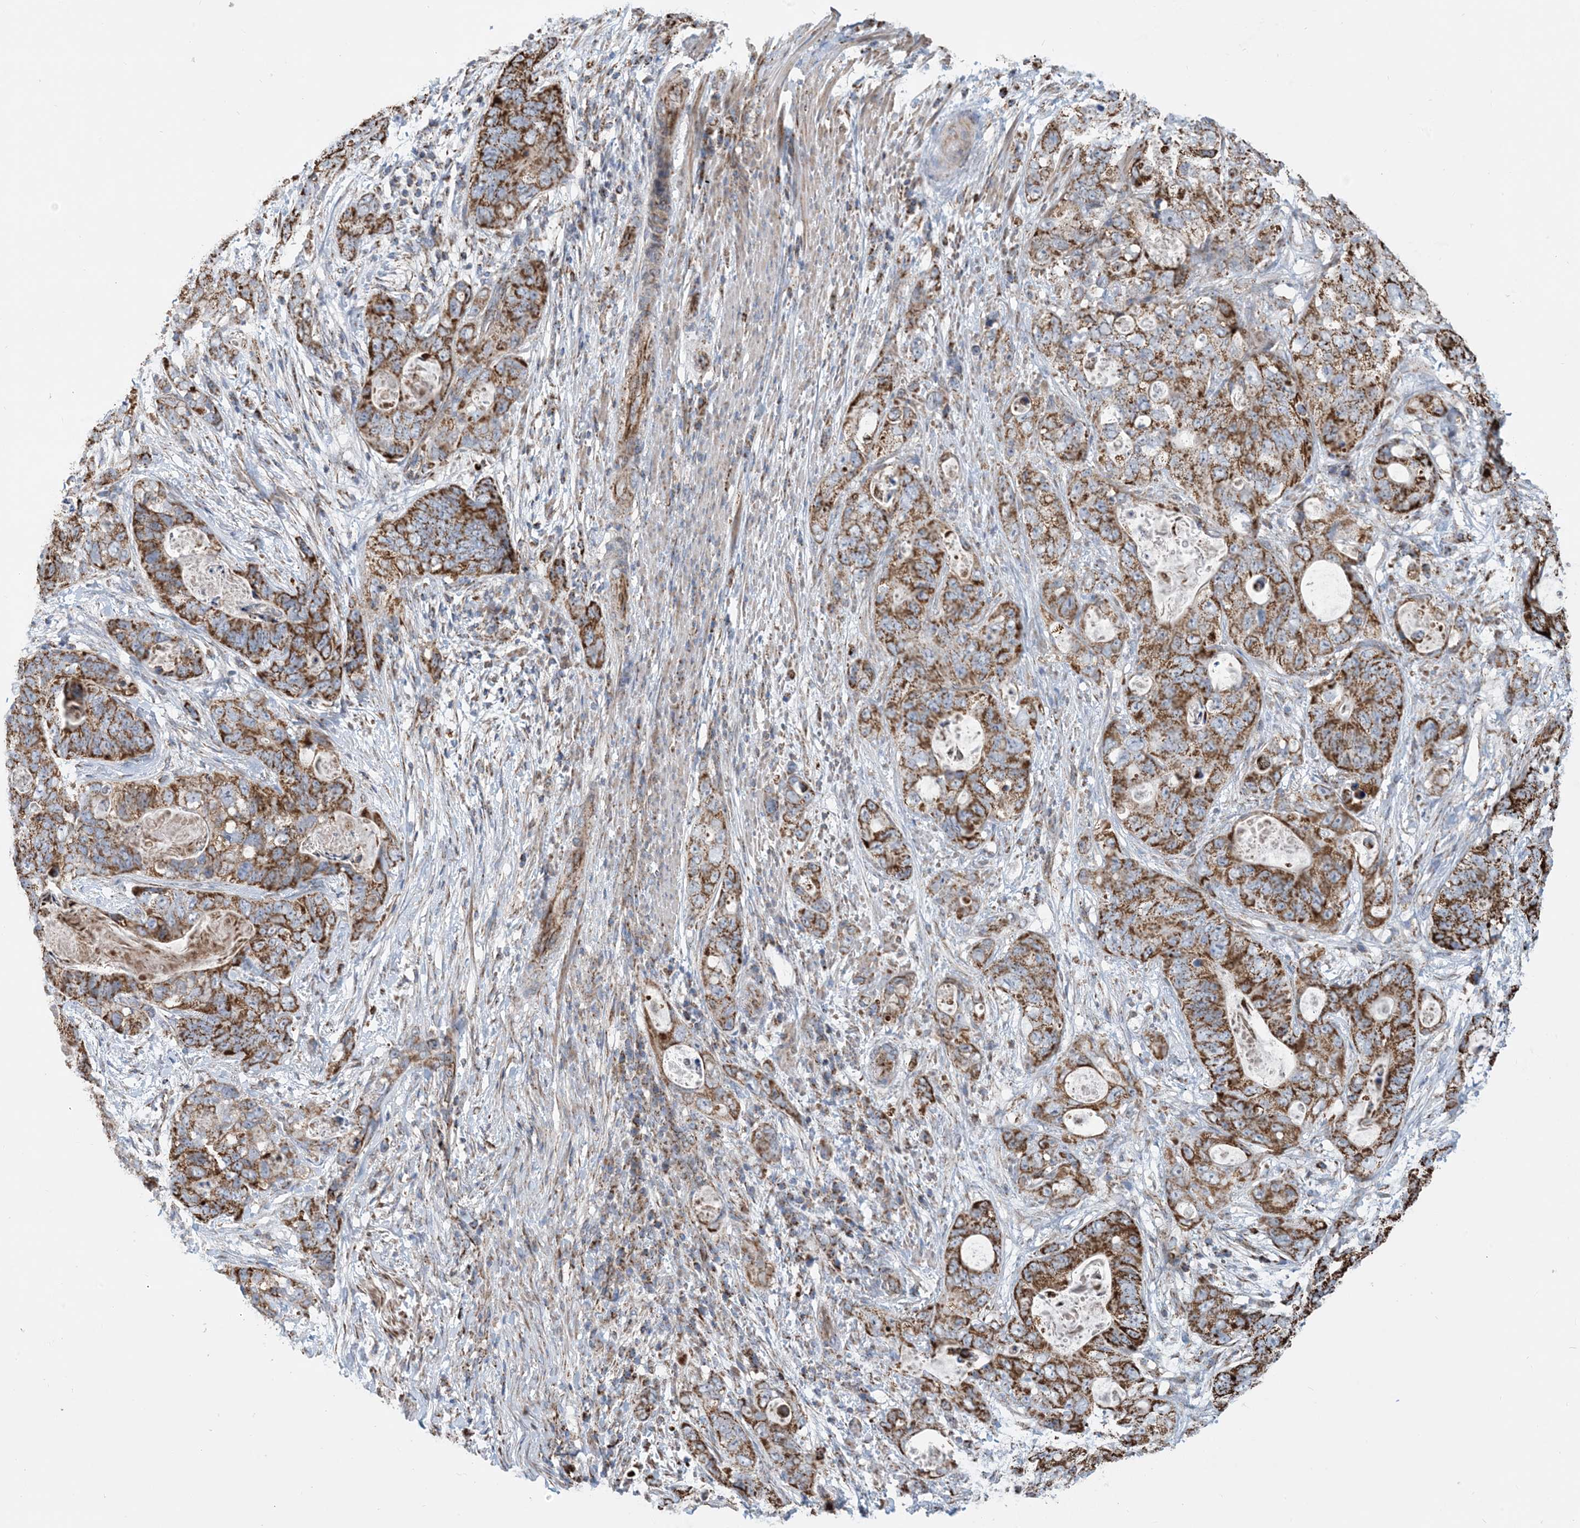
{"staining": {"intensity": "strong", "quantity": ">75%", "location": "cytoplasmic/membranous"}, "tissue": "stomach cancer", "cell_type": "Tumor cells", "image_type": "cancer", "snomed": [{"axis": "morphology", "description": "Adenocarcinoma, NOS"}, {"axis": "topography", "description": "Stomach"}], "caption": "IHC image of human stomach cancer (adenocarcinoma) stained for a protein (brown), which demonstrates high levels of strong cytoplasmic/membranous positivity in about >75% of tumor cells.", "gene": "PCDHGA1", "patient": {"sex": "female", "age": 89}}